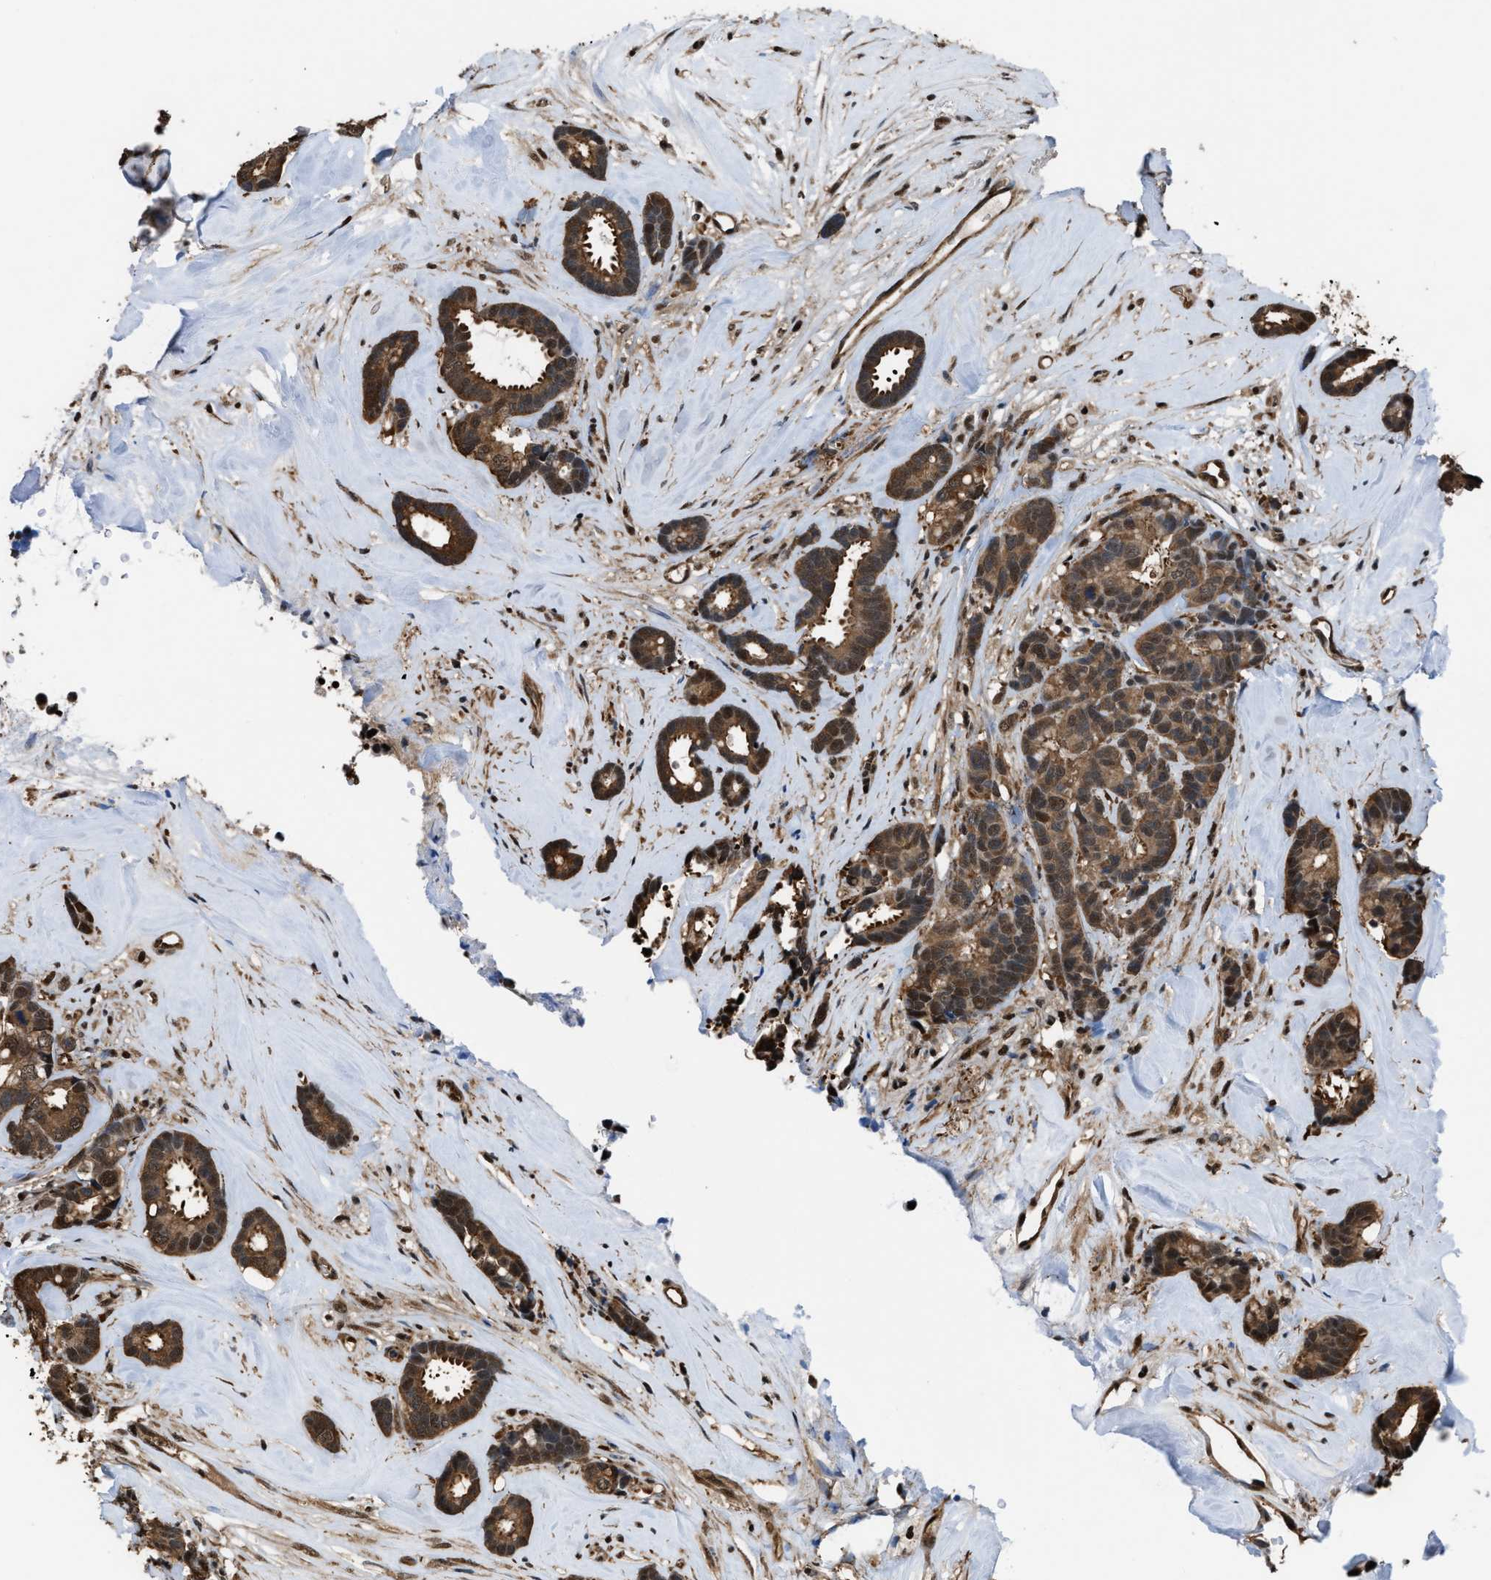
{"staining": {"intensity": "moderate", "quantity": ">75%", "location": "cytoplasmic/membranous,nuclear"}, "tissue": "breast cancer", "cell_type": "Tumor cells", "image_type": "cancer", "snomed": [{"axis": "morphology", "description": "Duct carcinoma"}, {"axis": "topography", "description": "Breast"}], "caption": "Protein staining of breast infiltrating ductal carcinoma tissue reveals moderate cytoplasmic/membranous and nuclear expression in about >75% of tumor cells. (Stains: DAB in brown, nuclei in blue, Microscopy: brightfield microscopy at high magnification).", "gene": "FNTA", "patient": {"sex": "female", "age": 87}}